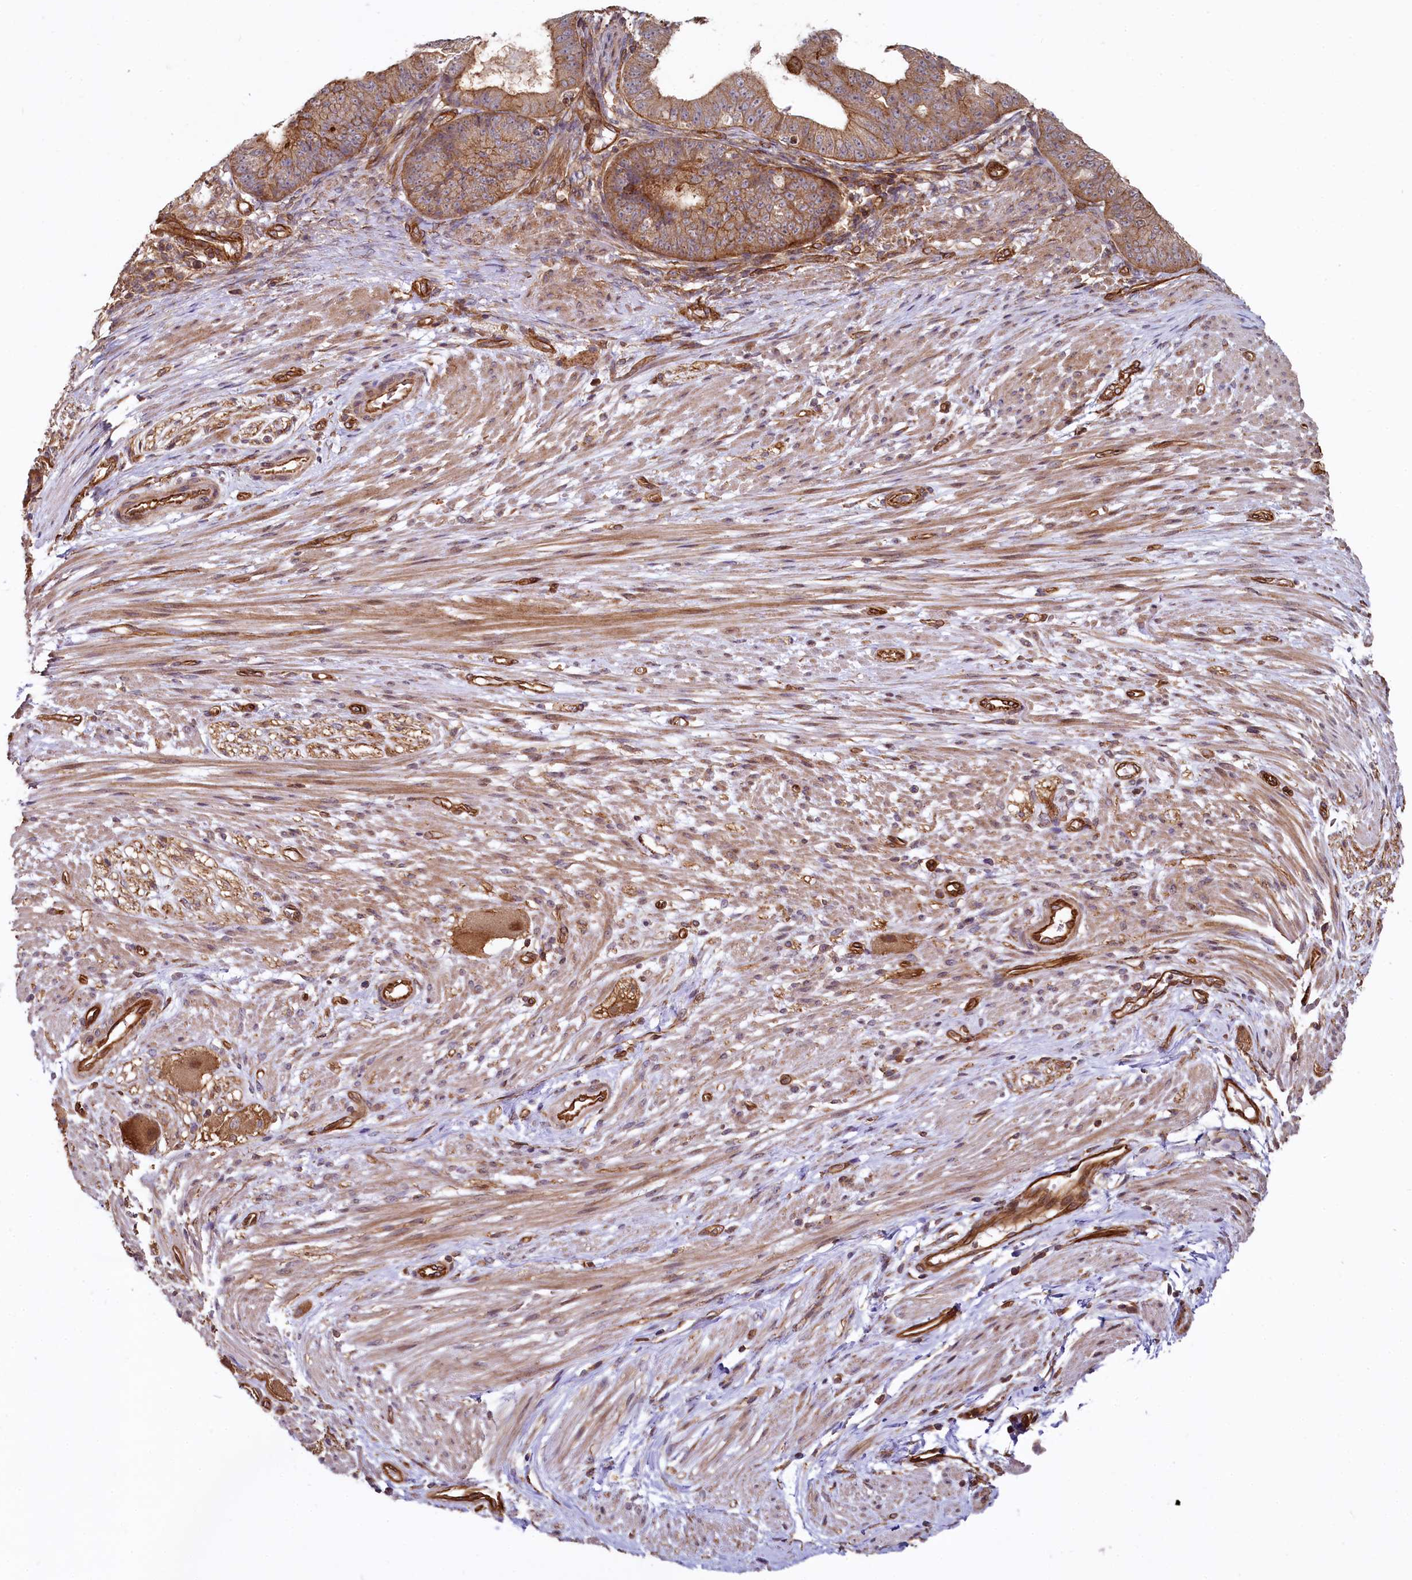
{"staining": {"intensity": "moderate", "quantity": ">75%", "location": "cytoplasmic/membranous"}, "tissue": "ovarian cancer", "cell_type": "Tumor cells", "image_type": "cancer", "snomed": [{"axis": "morphology", "description": "Carcinoma, endometroid"}, {"axis": "topography", "description": "Appendix"}, {"axis": "topography", "description": "Ovary"}], "caption": "High-magnification brightfield microscopy of ovarian endometroid carcinoma stained with DAB (brown) and counterstained with hematoxylin (blue). tumor cells exhibit moderate cytoplasmic/membranous staining is appreciated in about>75% of cells.", "gene": "SVIP", "patient": {"sex": "female", "age": 42}}